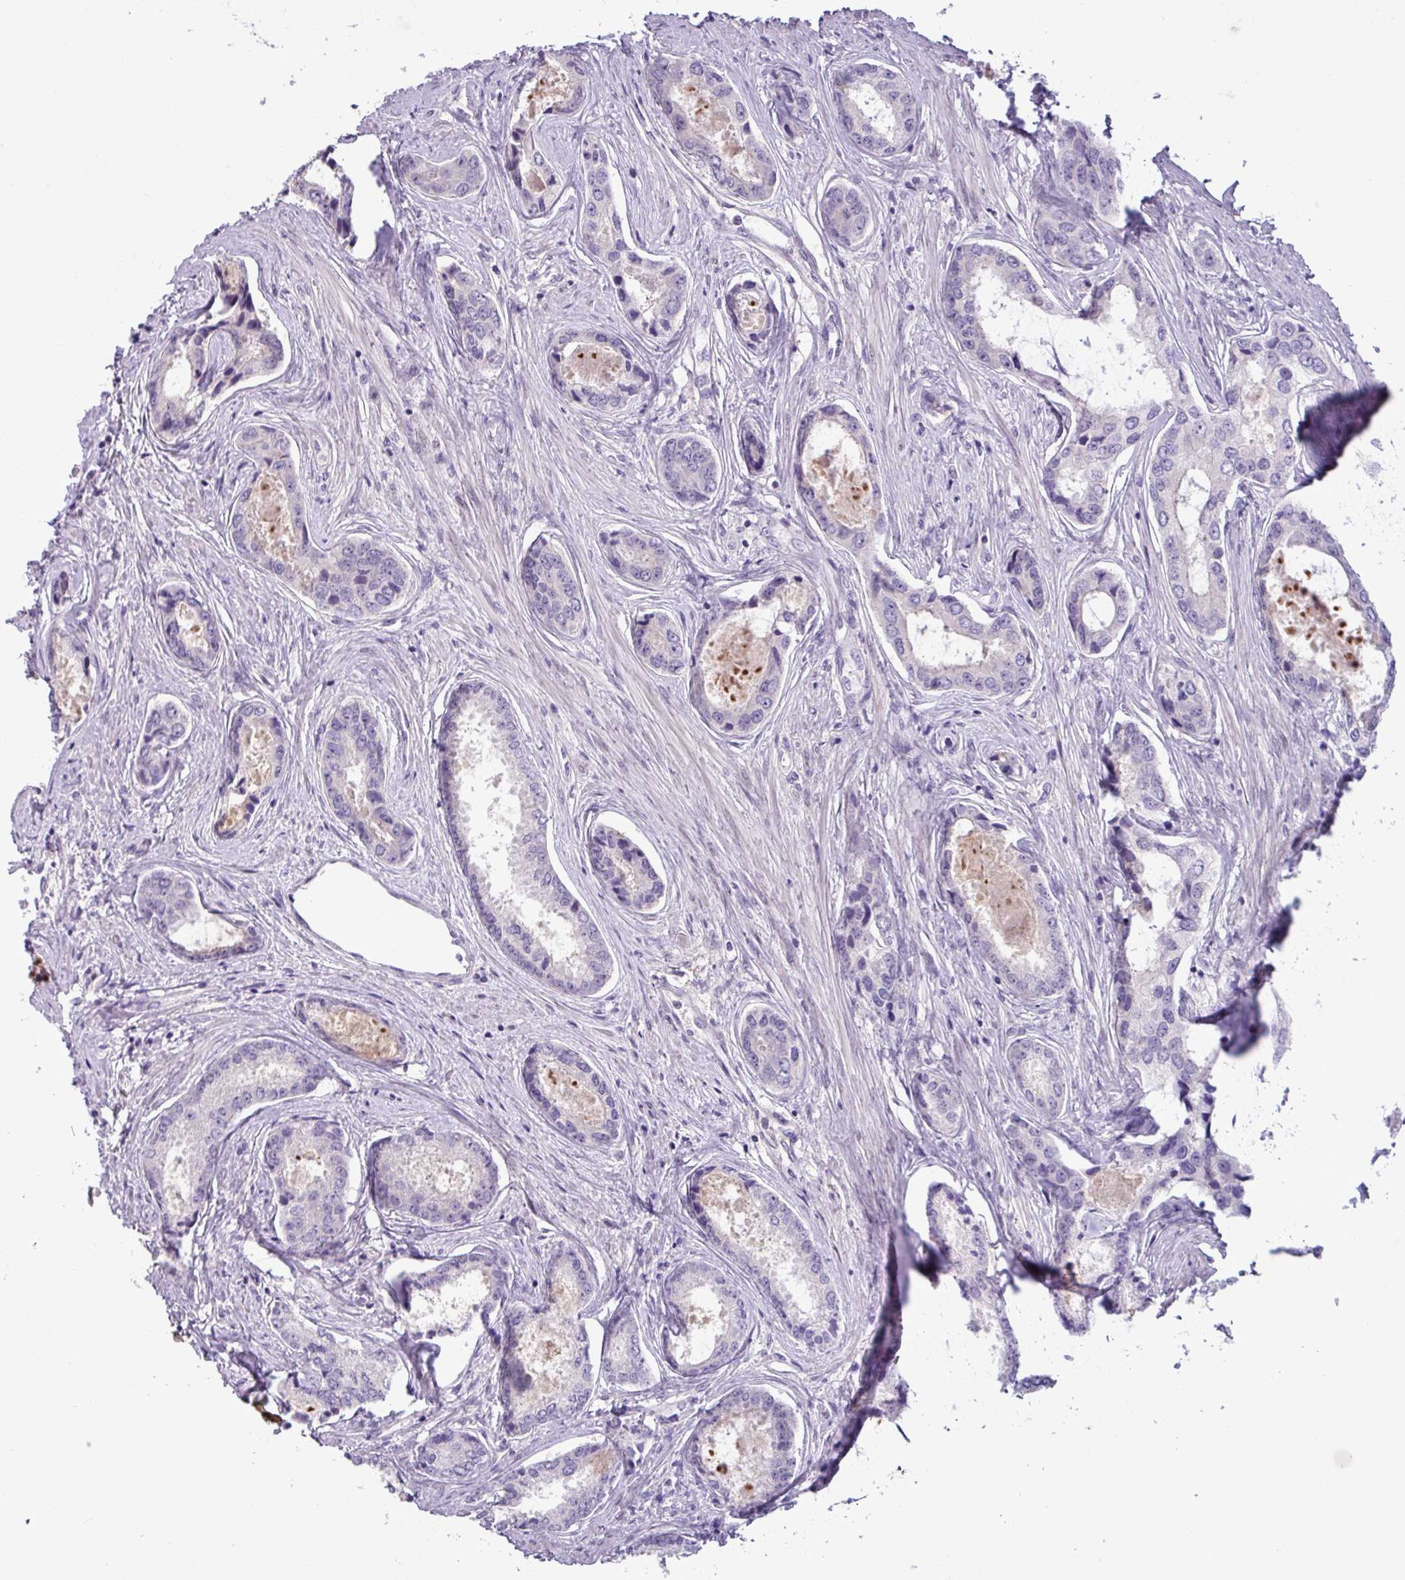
{"staining": {"intensity": "negative", "quantity": "none", "location": "none"}, "tissue": "prostate cancer", "cell_type": "Tumor cells", "image_type": "cancer", "snomed": [{"axis": "morphology", "description": "Adenocarcinoma, Low grade"}, {"axis": "topography", "description": "Prostate"}], "caption": "Tumor cells are negative for protein expression in human prostate cancer. (Immunohistochemistry (ihc), brightfield microscopy, high magnification).", "gene": "PNLDC1", "patient": {"sex": "male", "age": 68}}